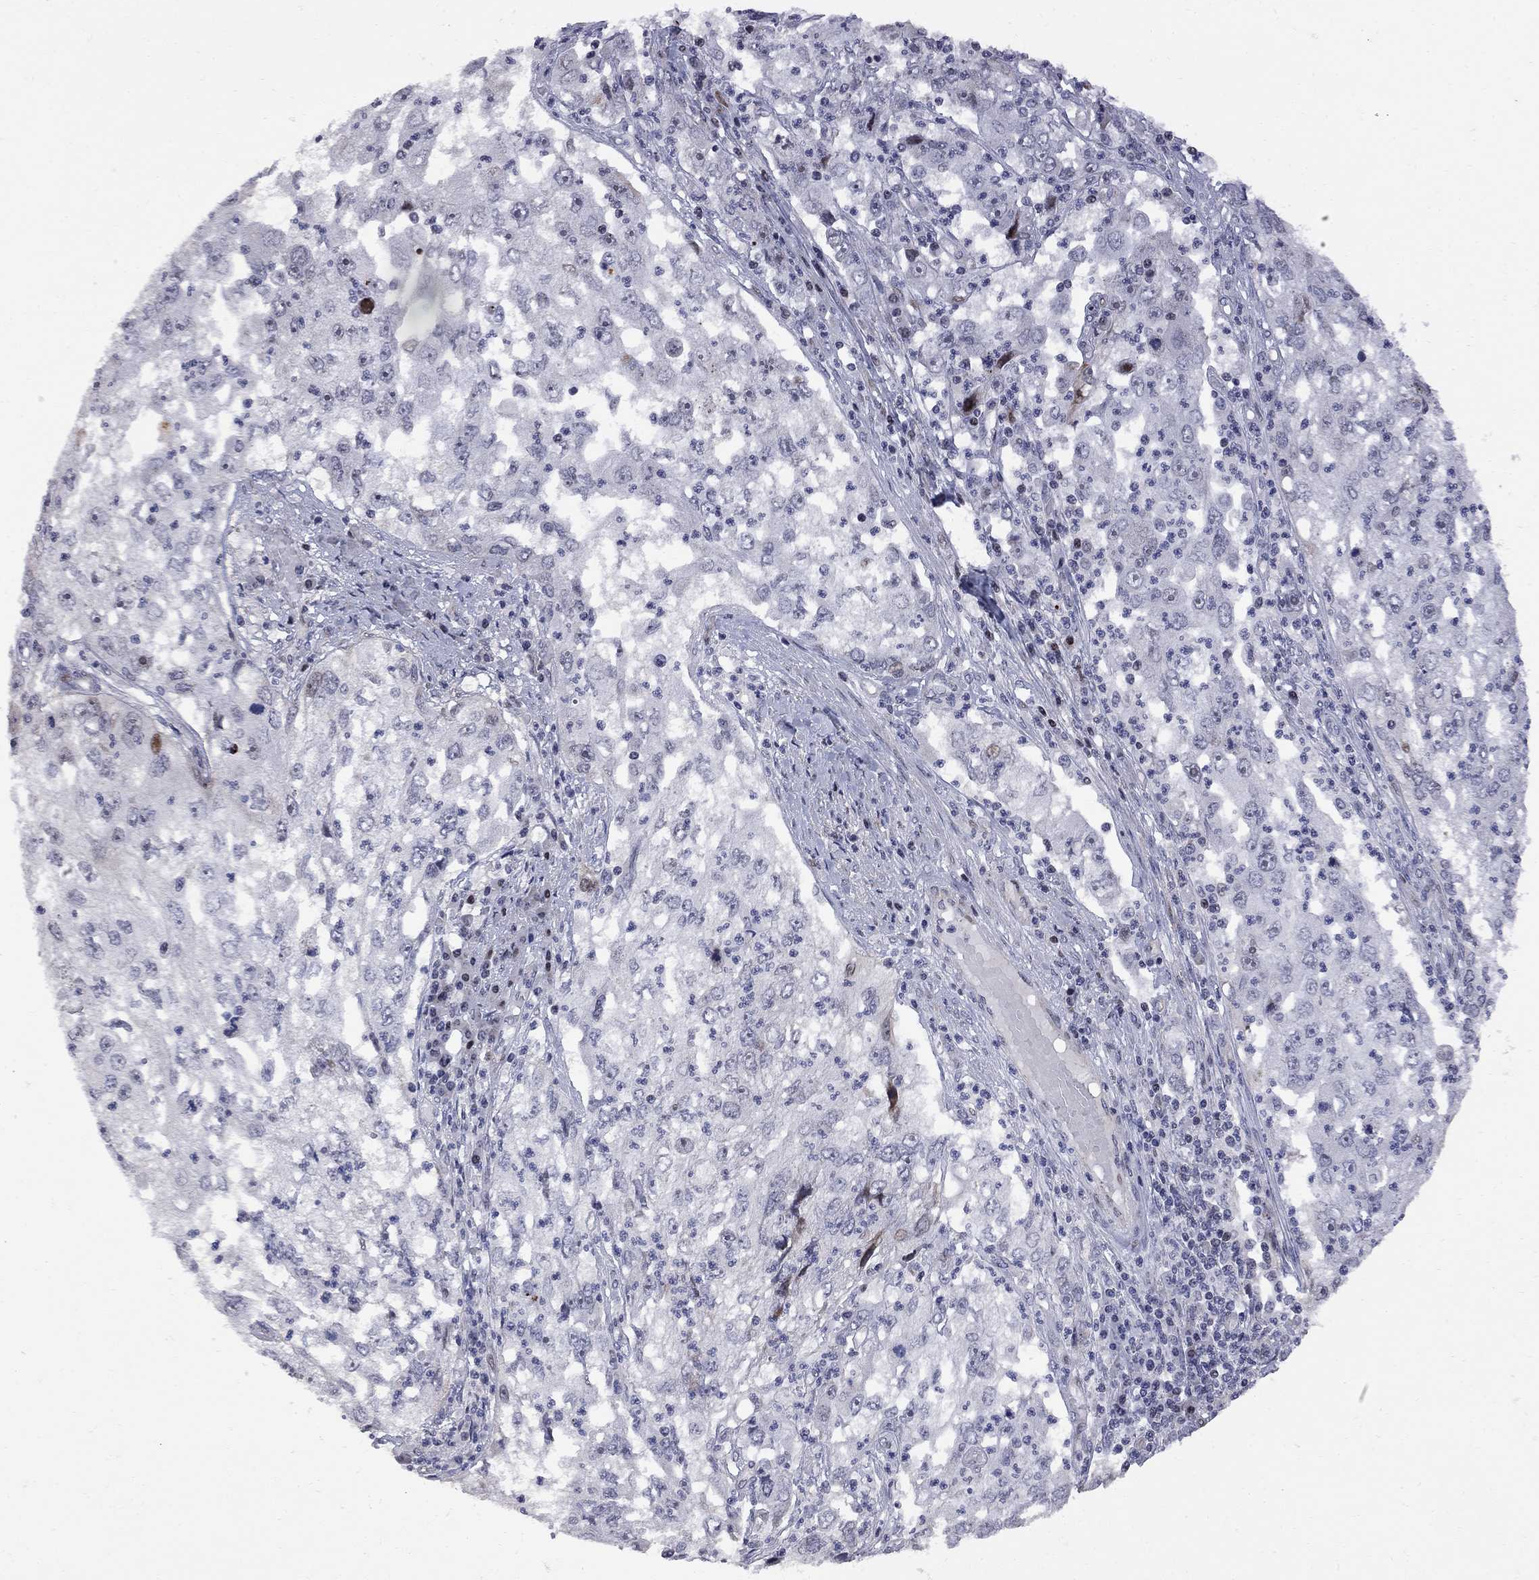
{"staining": {"intensity": "negative", "quantity": "none", "location": "none"}, "tissue": "cervical cancer", "cell_type": "Tumor cells", "image_type": "cancer", "snomed": [{"axis": "morphology", "description": "Squamous cell carcinoma, NOS"}, {"axis": "topography", "description": "Cervix"}], "caption": "The immunohistochemistry histopathology image has no significant staining in tumor cells of cervical cancer (squamous cell carcinoma) tissue.", "gene": "DHX33", "patient": {"sex": "female", "age": 36}}